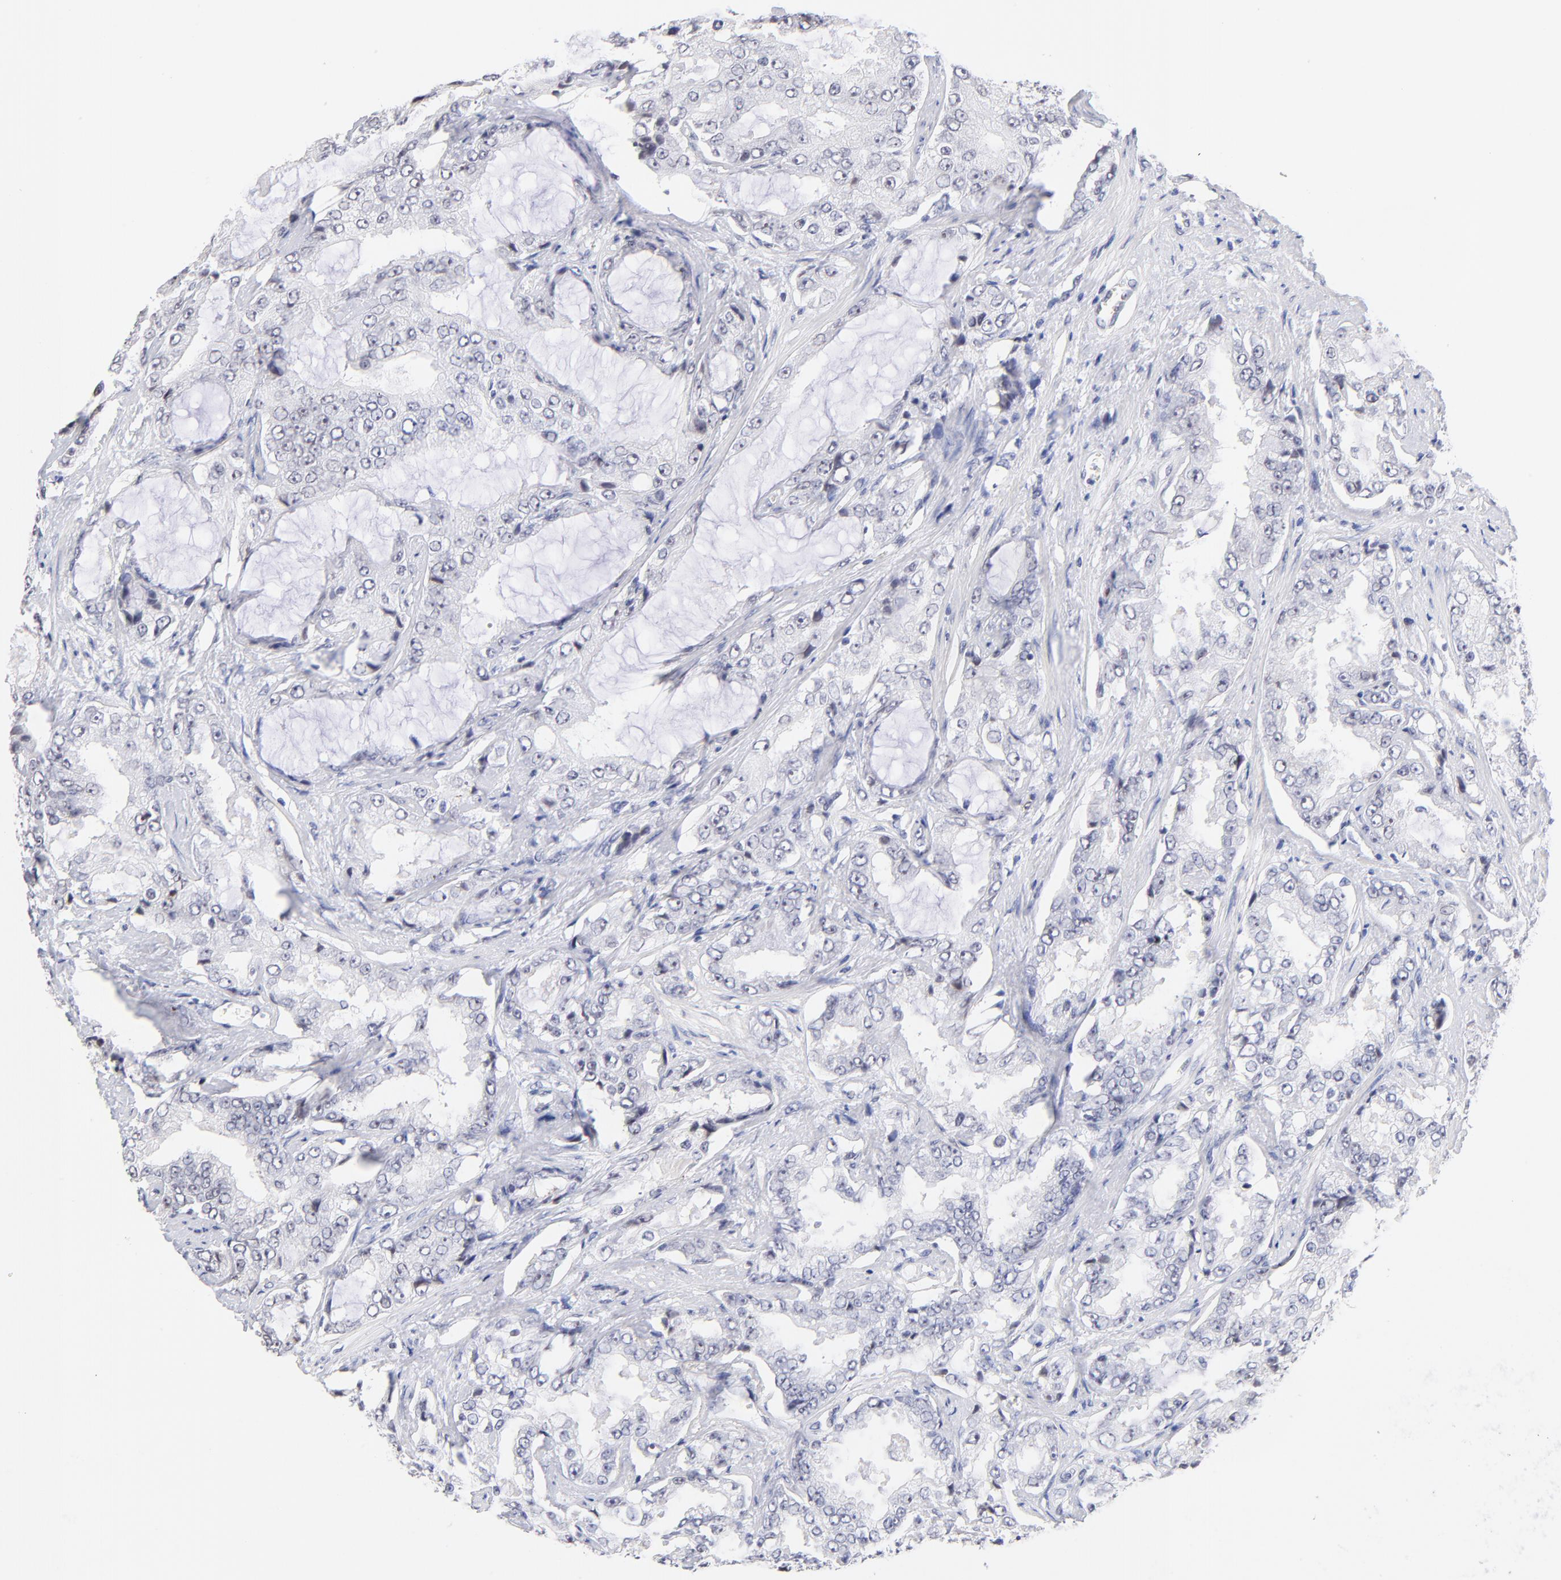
{"staining": {"intensity": "negative", "quantity": "none", "location": "none"}, "tissue": "prostate cancer", "cell_type": "Tumor cells", "image_type": "cancer", "snomed": [{"axis": "morphology", "description": "Adenocarcinoma, High grade"}, {"axis": "topography", "description": "Prostate"}], "caption": "The IHC micrograph has no significant staining in tumor cells of prostate cancer tissue. (DAB (3,3'-diaminobenzidine) IHC with hematoxylin counter stain).", "gene": "ZNF74", "patient": {"sex": "male", "age": 73}}